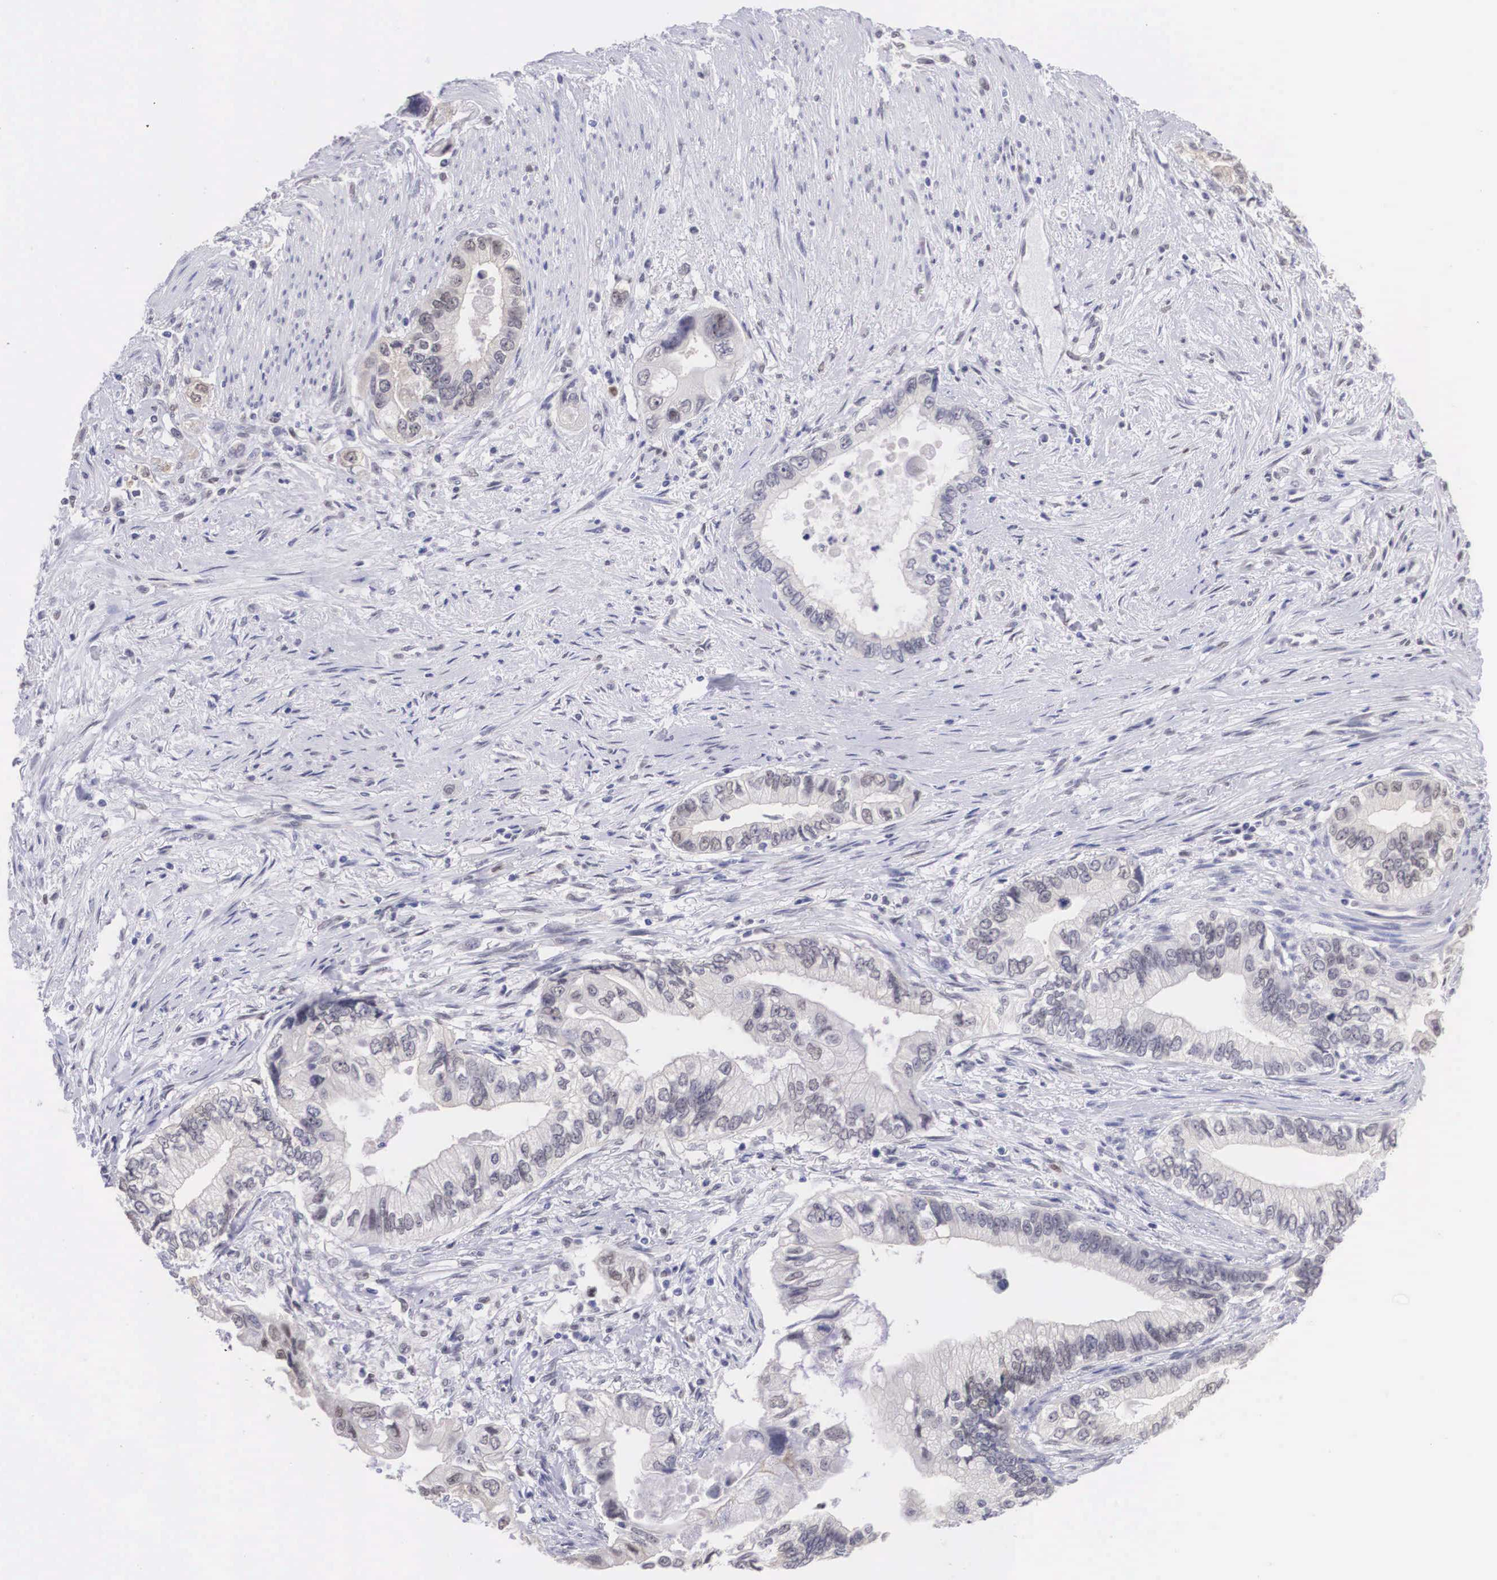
{"staining": {"intensity": "weak", "quantity": "<25%", "location": "nuclear"}, "tissue": "pancreatic cancer", "cell_type": "Tumor cells", "image_type": "cancer", "snomed": [{"axis": "morphology", "description": "Adenocarcinoma, NOS"}, {"axis": "topography", "description": "Pancreas"}, {"axis": "topography", "description": "Stomach, upper"}], "caption": "There is no significant expression in tumor cells of pancreatic adenocarcinoma. Nuclei are stained in blue.", "gene": "ETV6", "patient": {"sex": "male", "age": 77}}